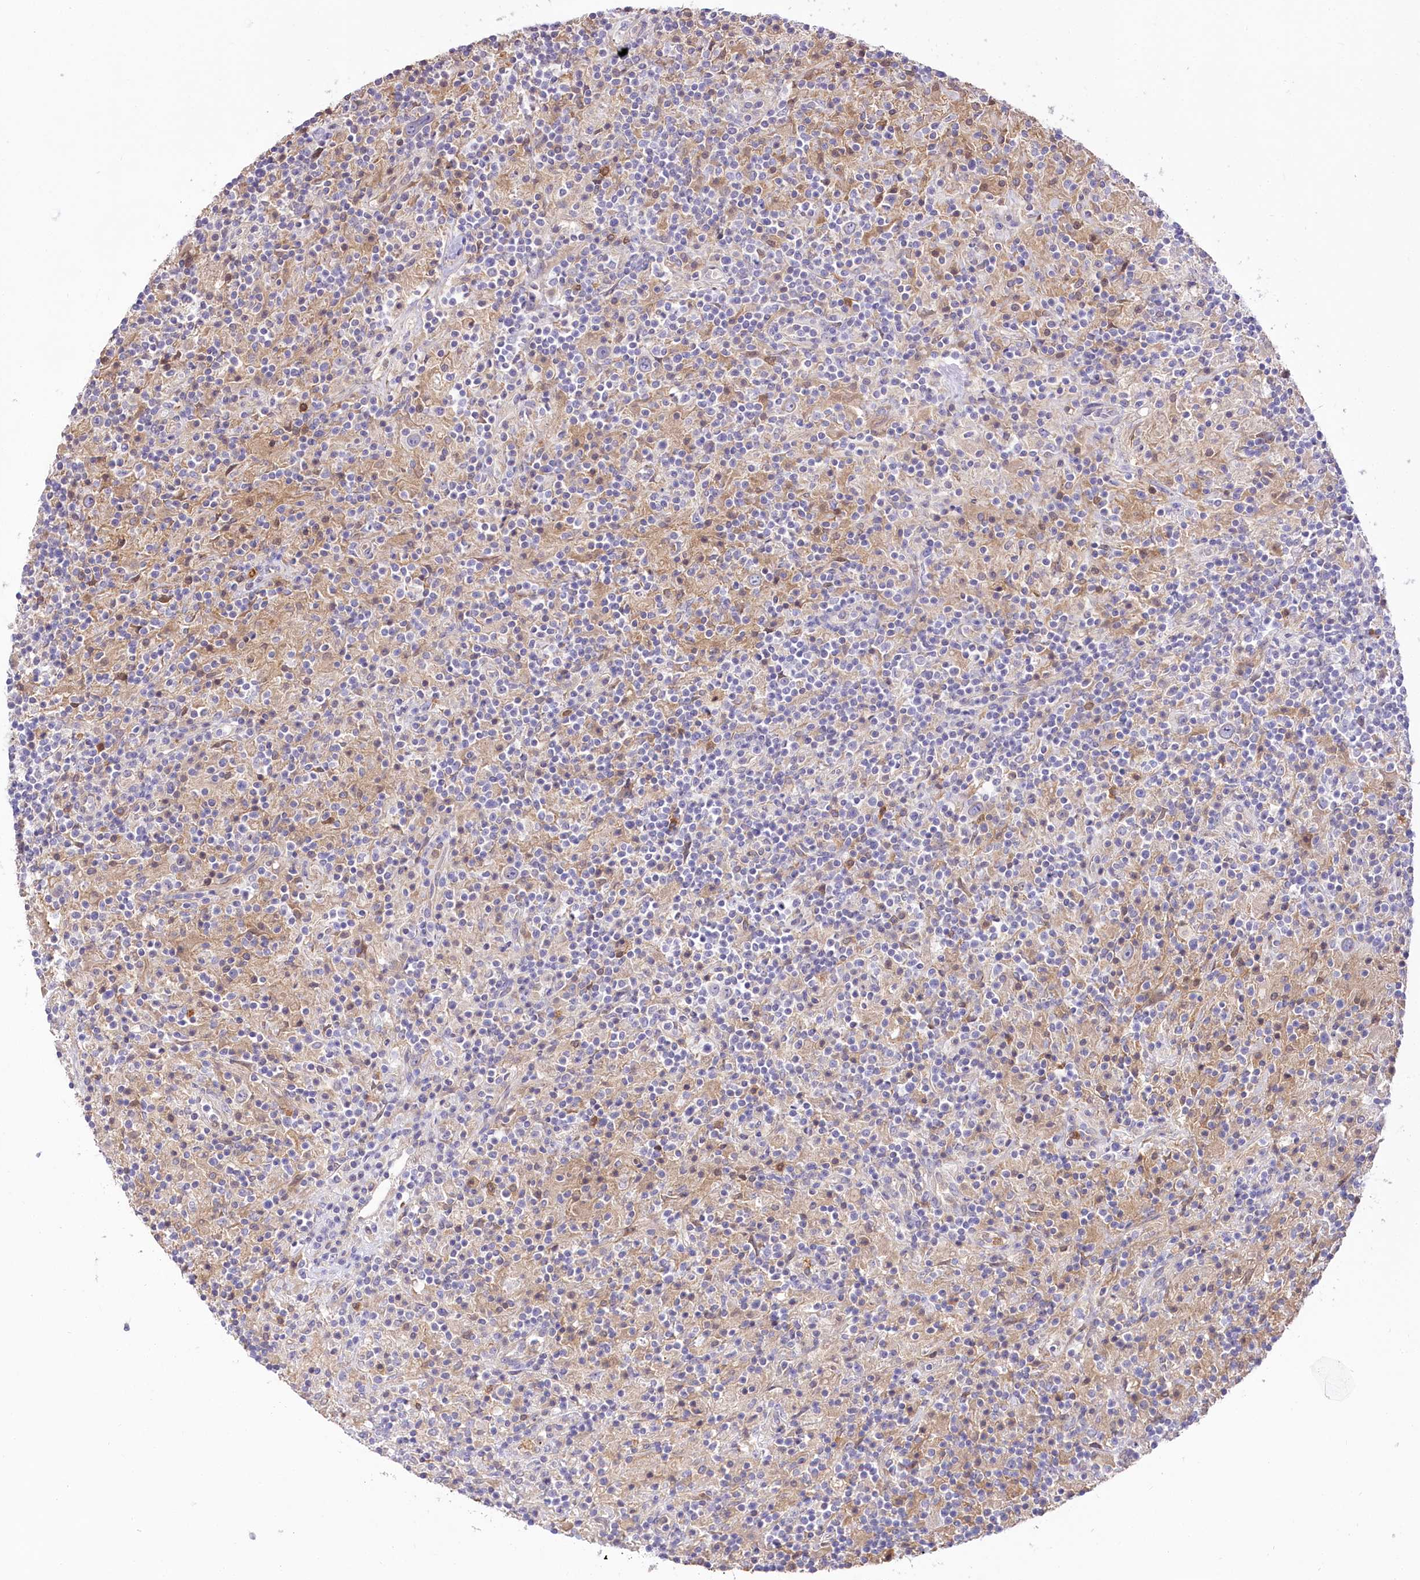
{"staining": {"intensity": "negative", "quantity": "none", "location": "none"}, "tissue": "lymphoma", "cell_type": "Tumor cells", "image_type": "cancer", "snomed": [{"axis": "morphology", "description": "Hodgkin's disease, NOS"}, {"axis": "topography", "description": "Lymph node"}], "caption": "An immunohistochemistry histopathology image of lymphoma is shown. There is no staining in tumor cells of lymphoma.", "gene": "DPYD", "patient": {"sex": "male", "age": 70}}